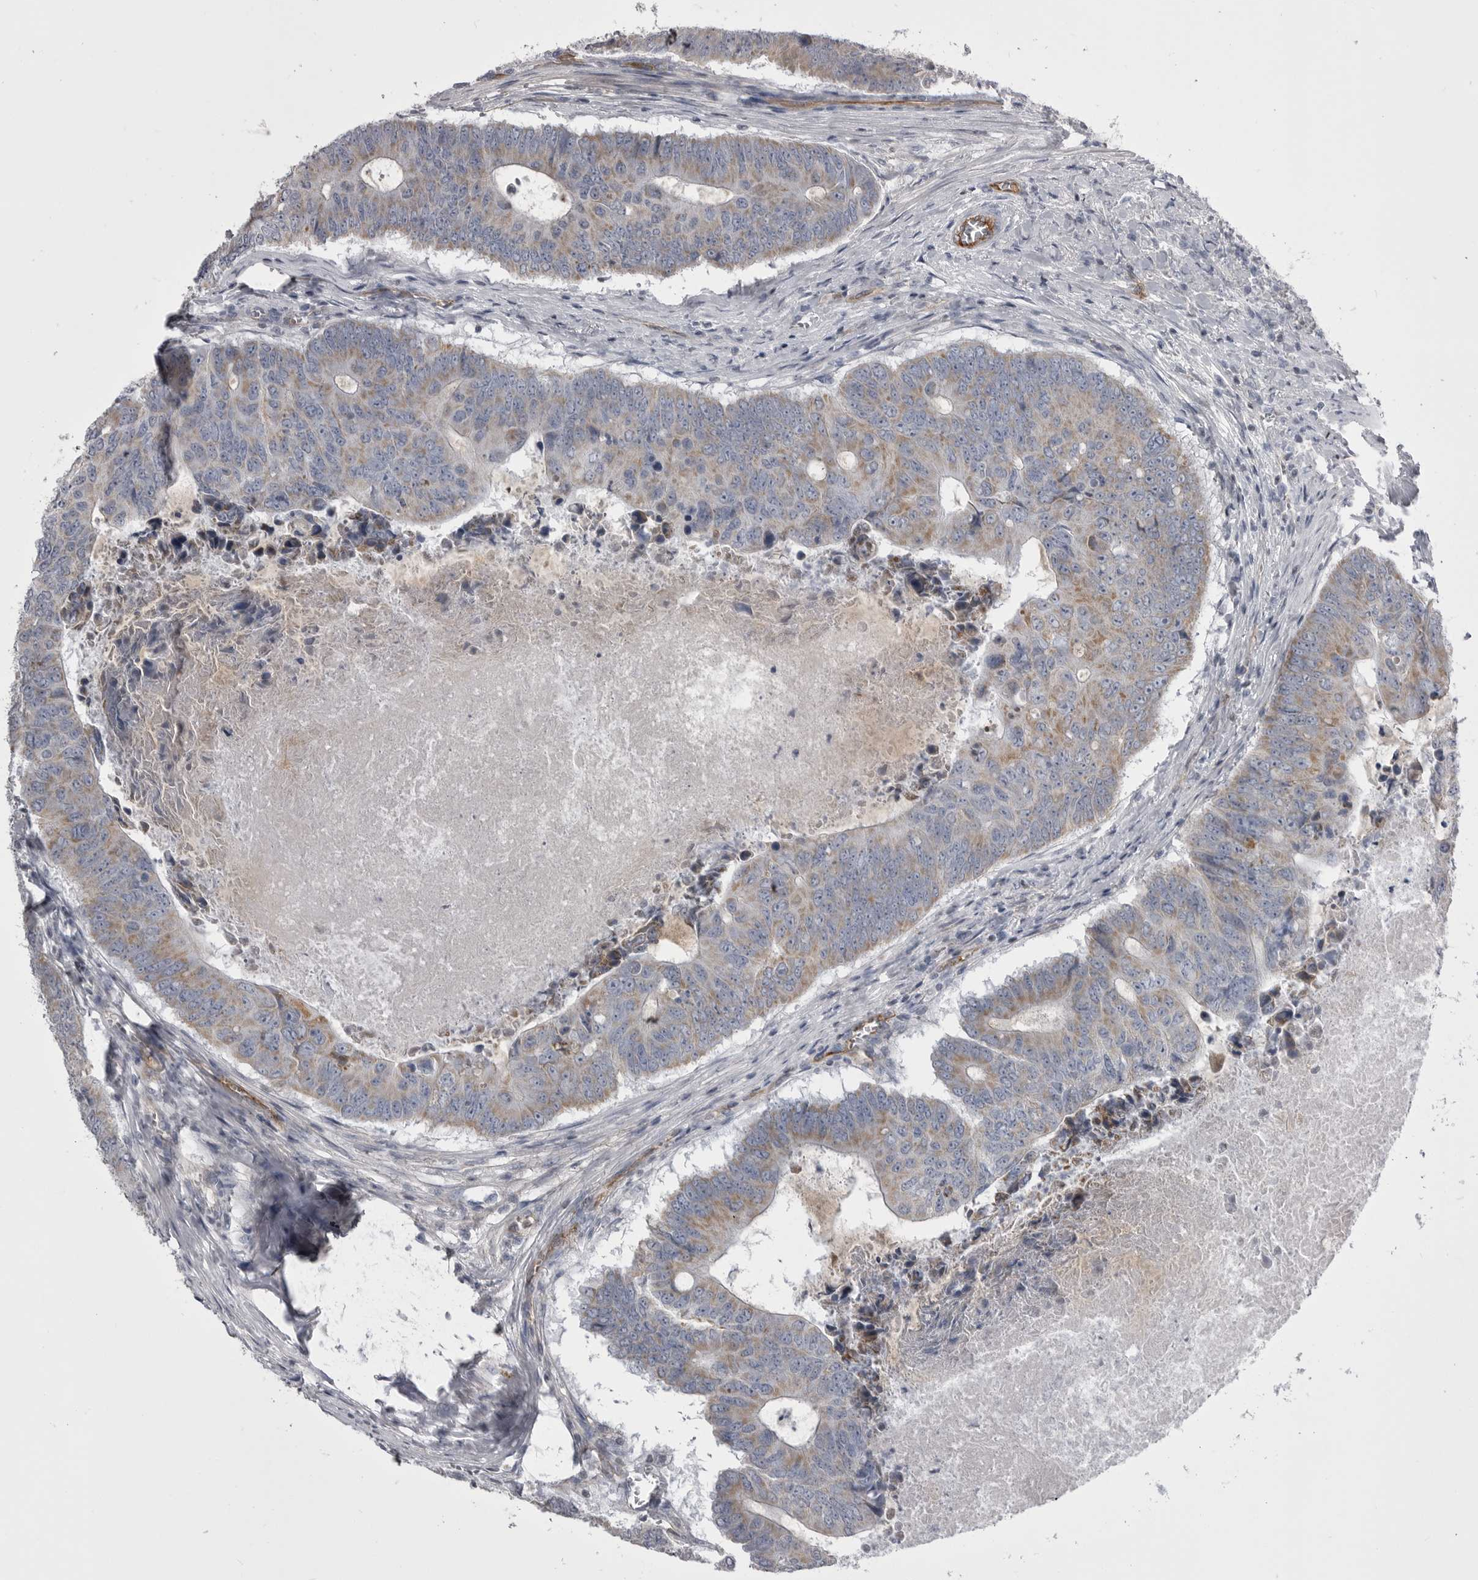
{"staining": {"intensity": "moderate", "quantity": ">75%", "location": "cytoplasmic/membranous"}, "tissue": "colorectal cancer", "cell_type": "Tumor cells", "image_type": "cancer", "snomed": [{"axis": "morphology", "description": "Adenocarcinoma, NOS"}, {"axis": "topography", "description": "Colon"}], "caption": "Colorectal cancer stained with a protein marker exhibits moderate staining in tumor cells.", "gene": "OPLAH", "patient": {"sex": "male", "age": 87}}